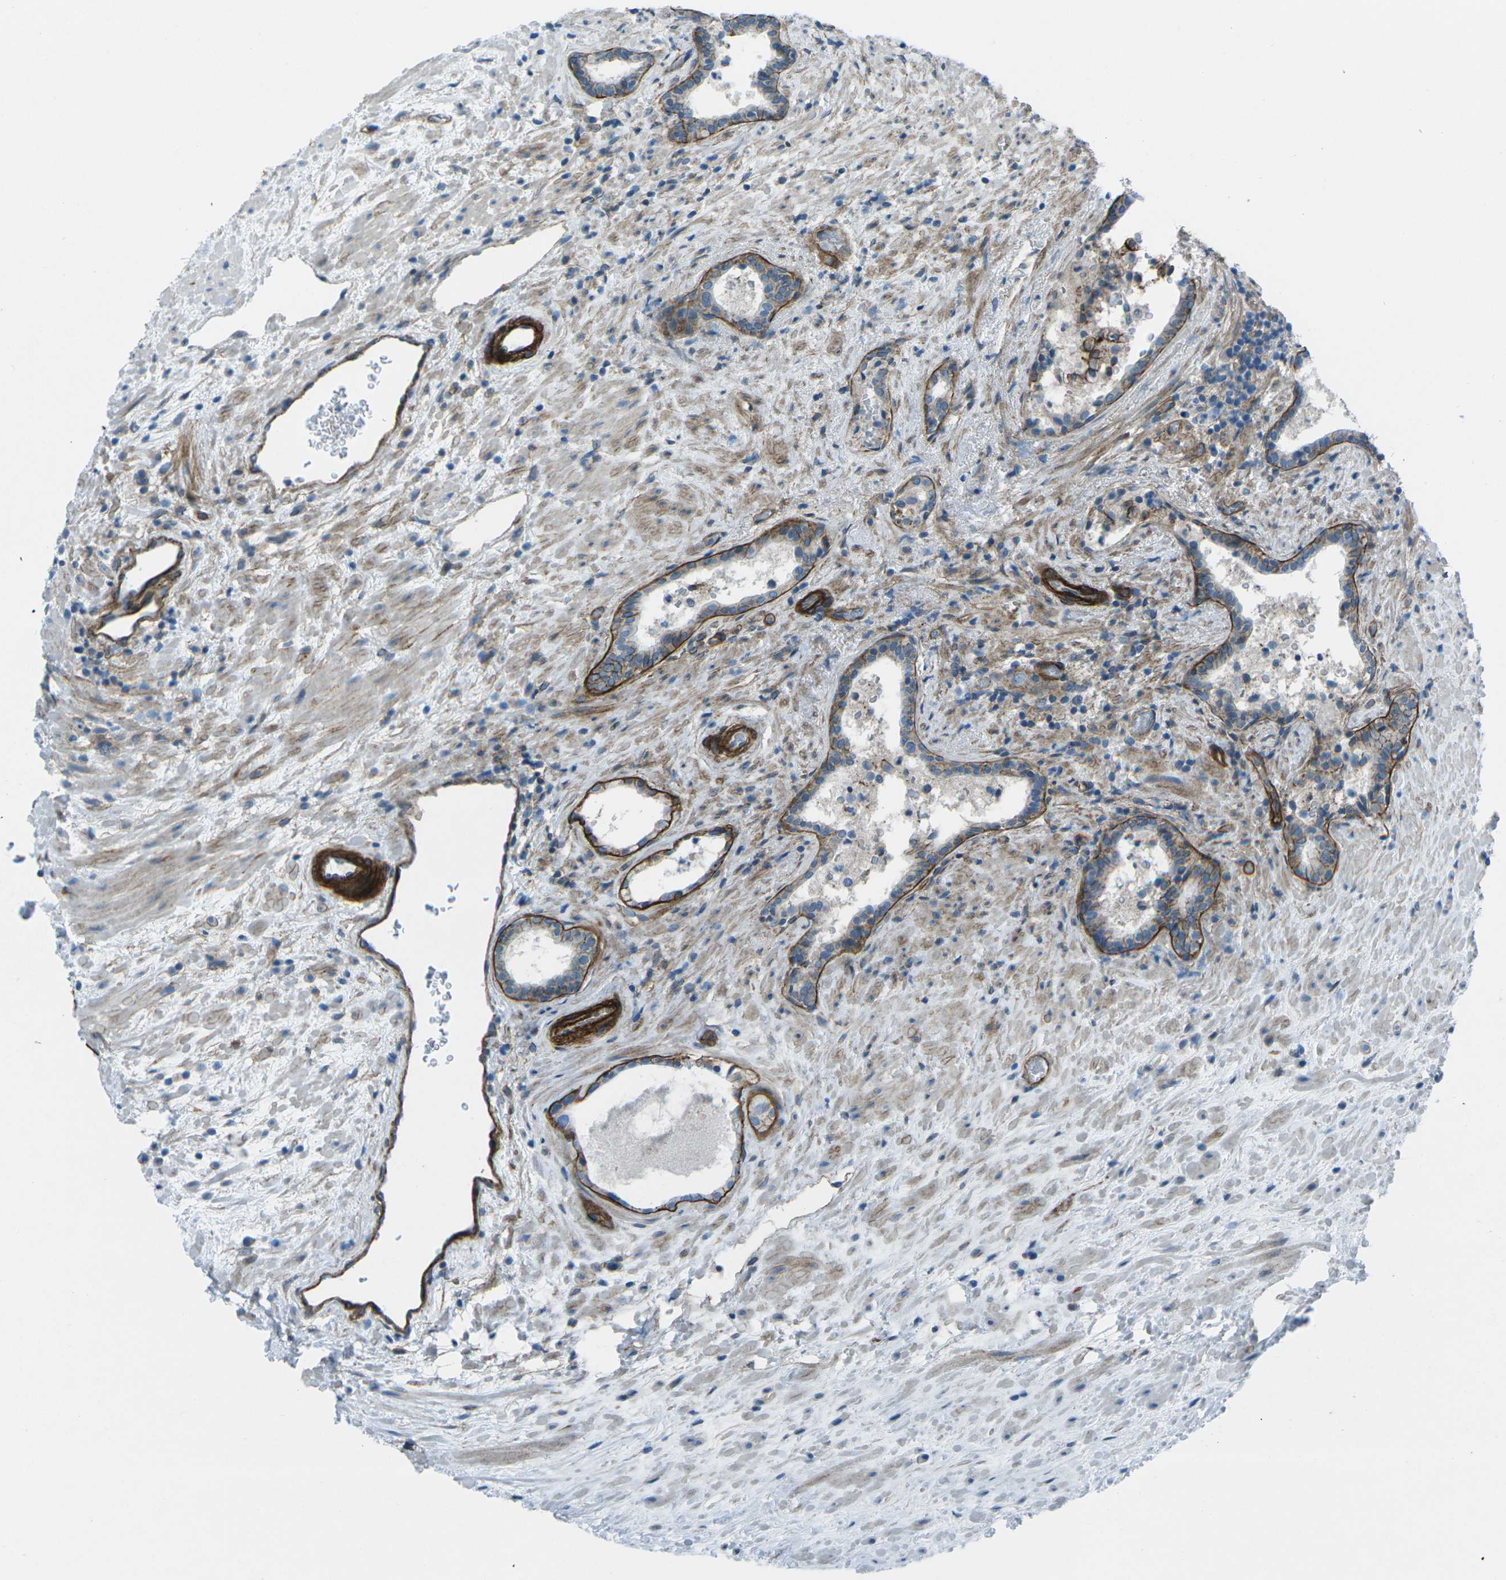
{"staining": {"intensity": "moderate", "quantity": "<25%", "location": "cytoplasmic/membranous"}, "tissue": "prostate cancer", "cell_type": "Tumor cells", "image_type": "cancer", "snomed": [{"axis": "morphology", "description": "Adenocarcinoma, High grade"}, {"axis": "topography", "description": "Prostate"}], "caption": "Immunohistochemistry histopathology image of human prostate cancer stained for a protein (brown), which displays low levels of moderate cytoplasmic/membranous expression in about <25% of tumor cells.", "gene": "UTRN", "patient": {"sex": "male", "age": 71}}